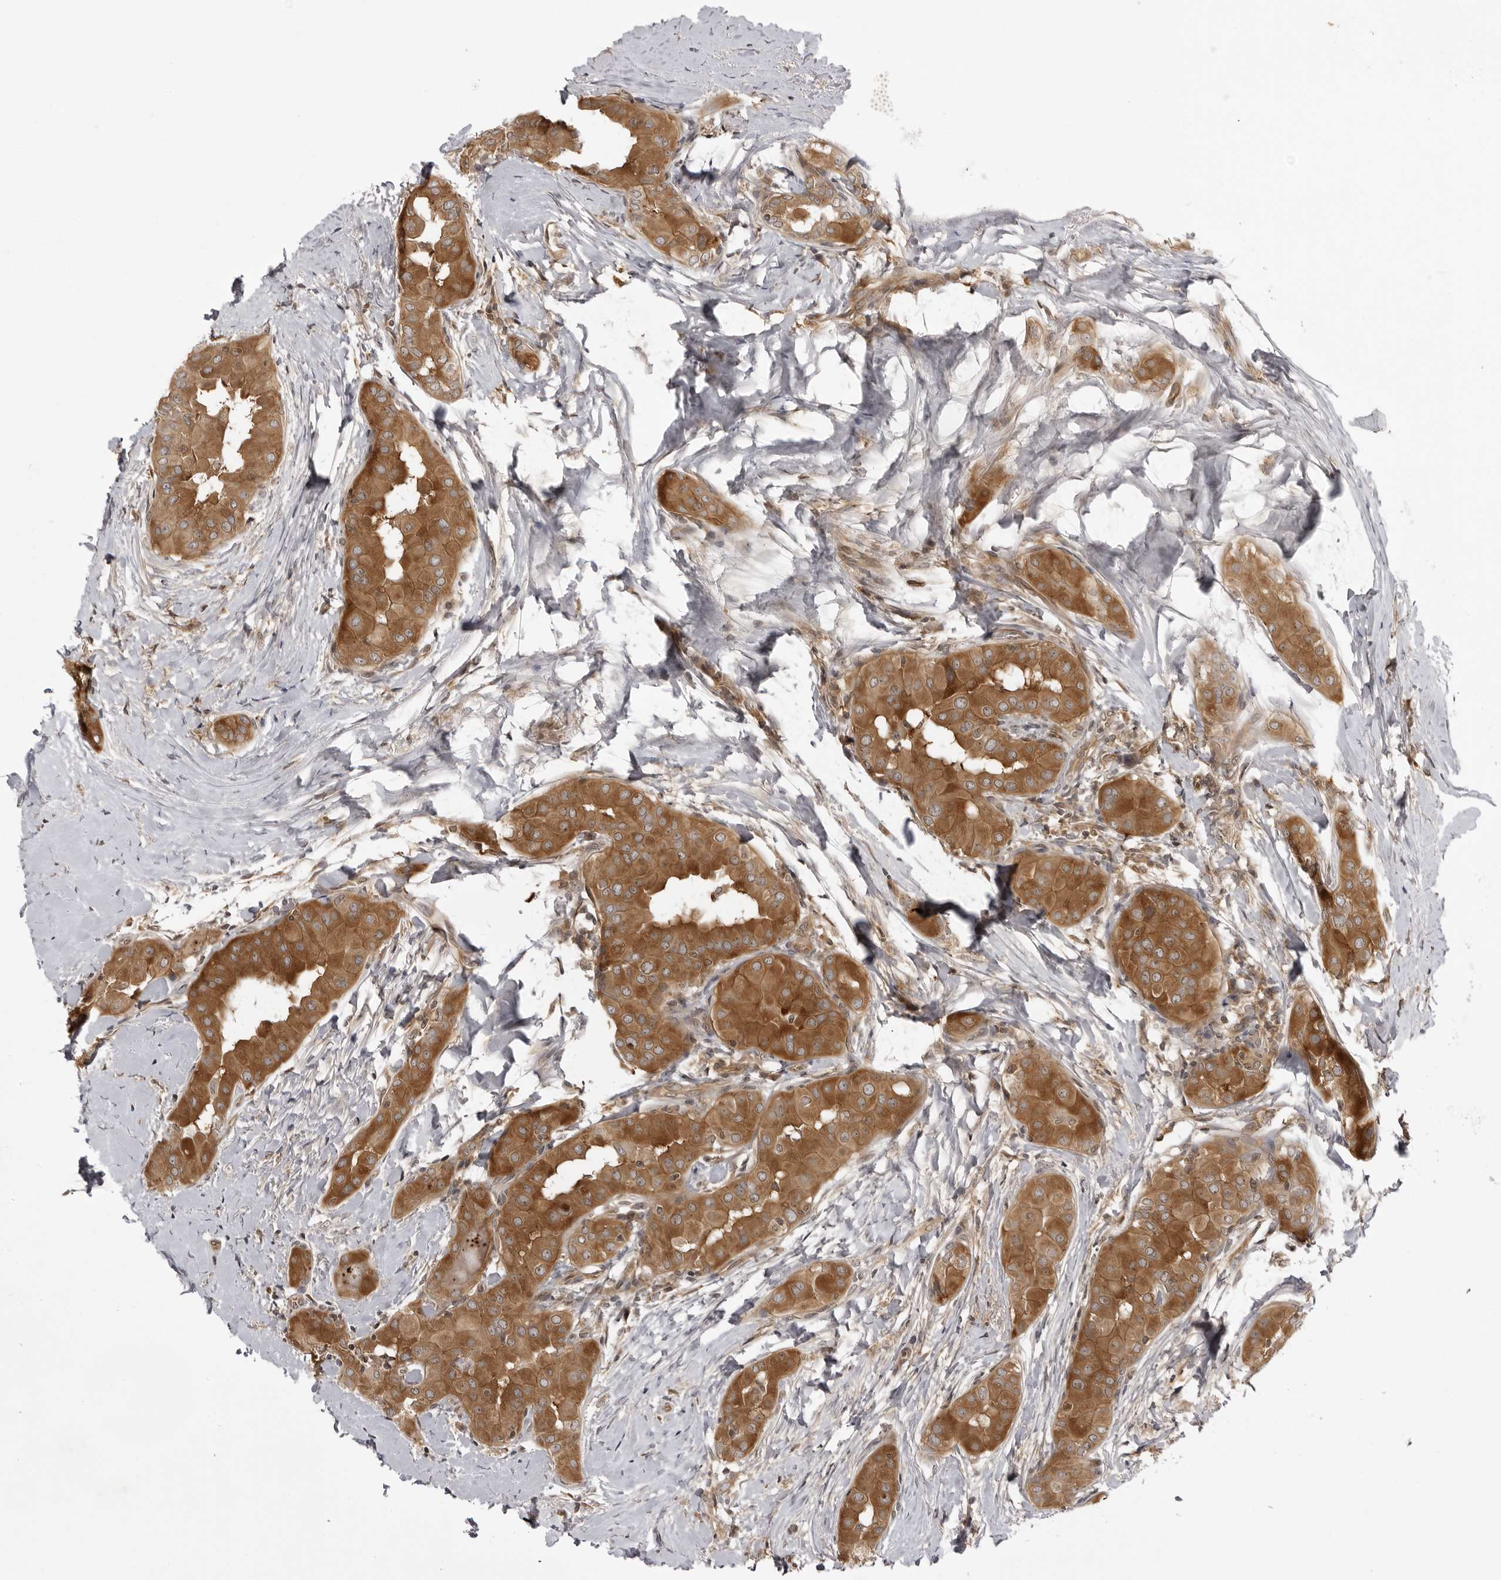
{"staining": {"intensity": "moderate", "quantity": ">75%", "location": "cytoplasmic/membranous"}, "tissue": "thyroid cancer", "cell_type": "Tumor cells", "image_type": "cancer", "snomed": [{"axis": "morphology", "description": "Papillary adenocarcinoma, NOS"}, {"axis": "topography", "description": "Thyroid gland"}], "caption": "This photomicrograph reveals IHC staining of human thyroid cancer (papillary adenocarcinoma), with medium moderate cytoplasmic/membranous expression in approximately >75% of tumor cells.", "gene": "USP43", "patient": {"sex": "male", "age": 33}}